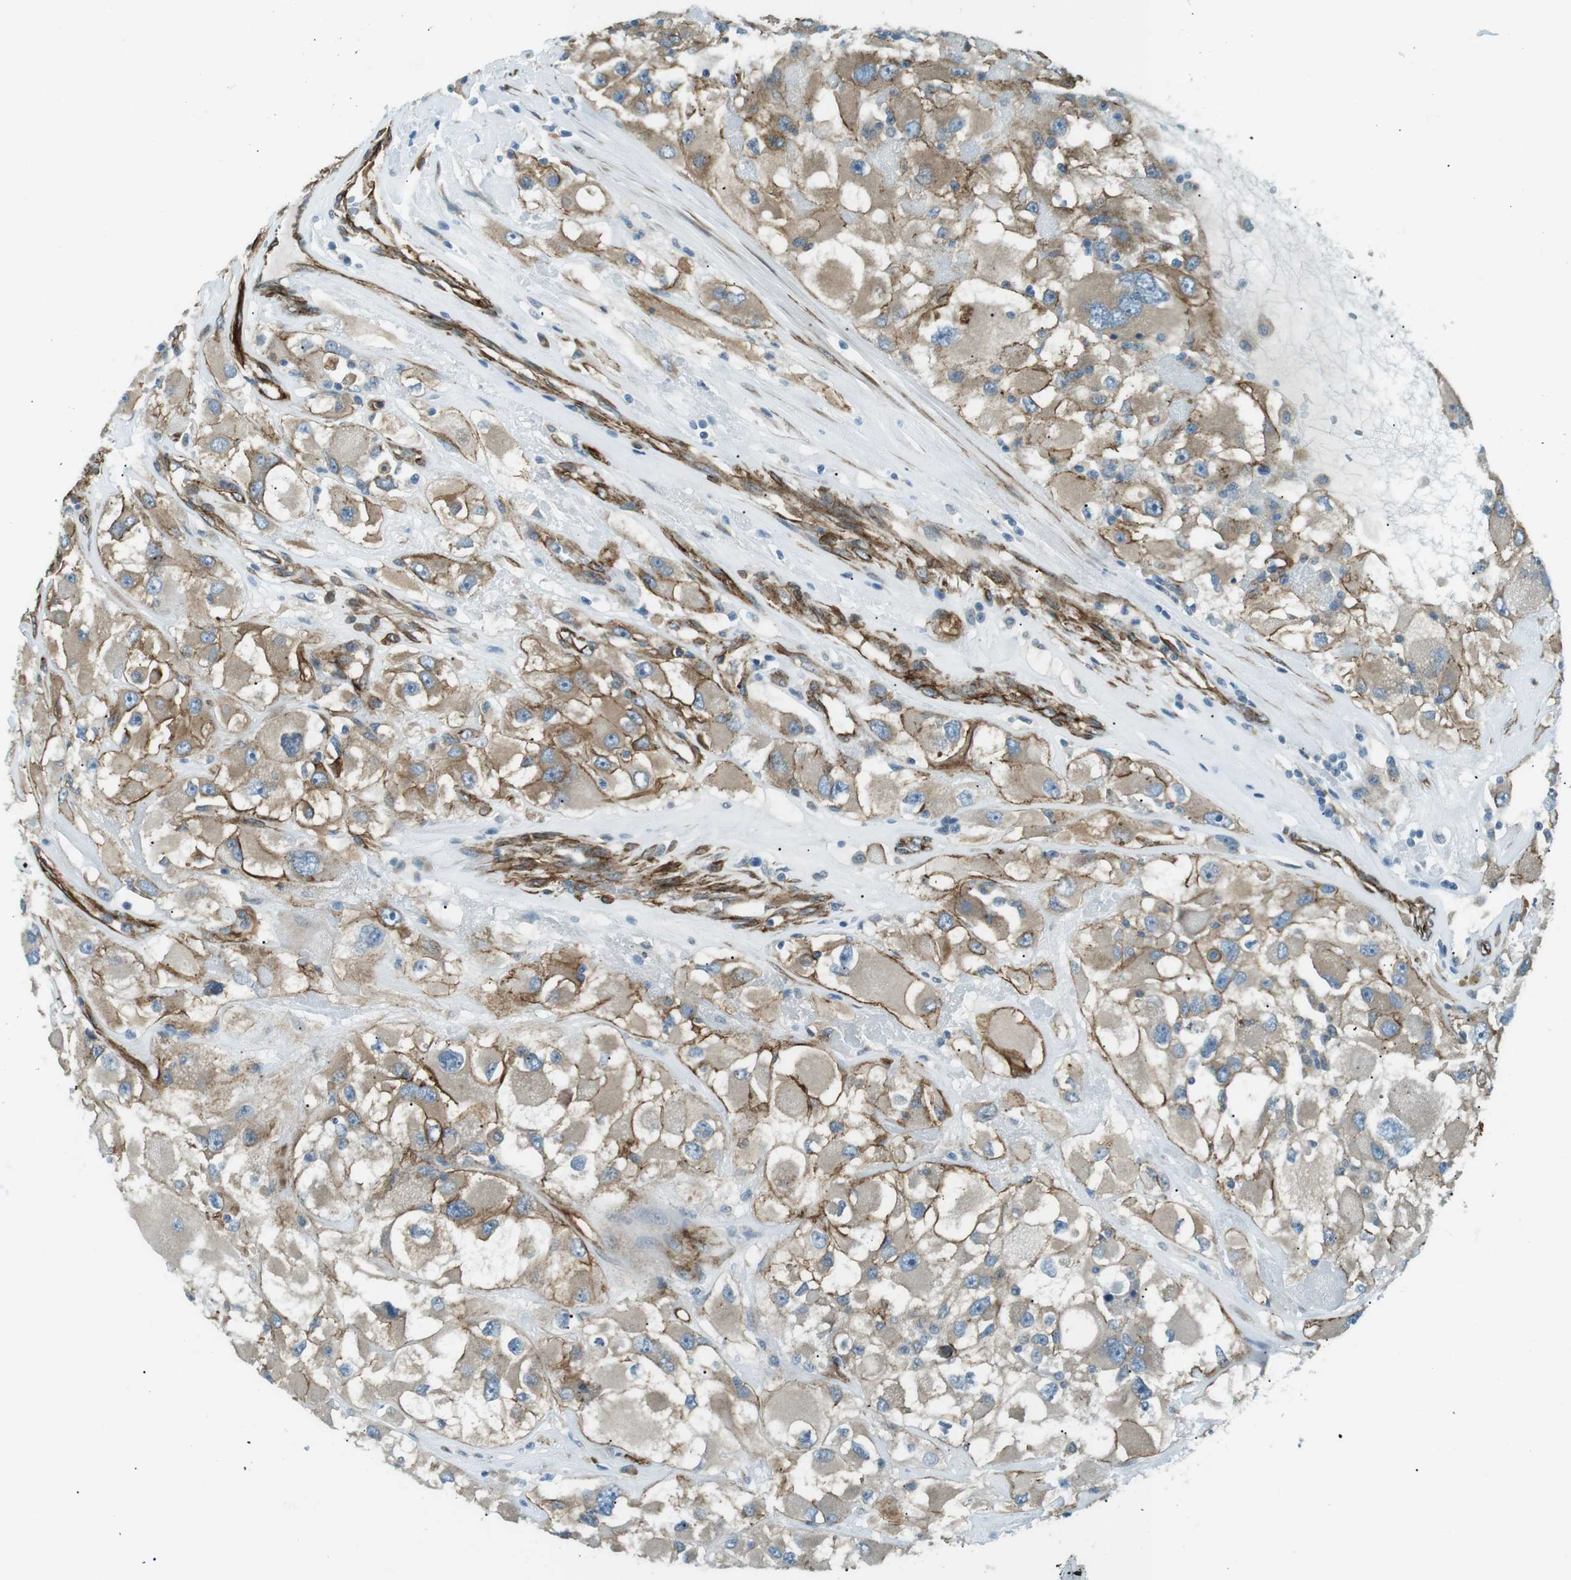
{"staining": {"intensity": "weak", "quantity": ">75%", "location": "cytoplasmic/membranous"}, "tissue": "renal cancer", "cell_type": "Tumor cells", "image_type": "cancer", "snomed": [{"axis": "morphology", "description": "Adenocarcinoma, NOS"}, {"axis": "topography", "description": "Kidney"}], "caption": "Immunohistochemistry (IHC) (DAB) staining of human renal cancer displays weak cytoplasmic/membranous protein staining in about >75% of tumor cells.", "gene": "ODR4", "patient": {"sex": "female", "age": 52}}